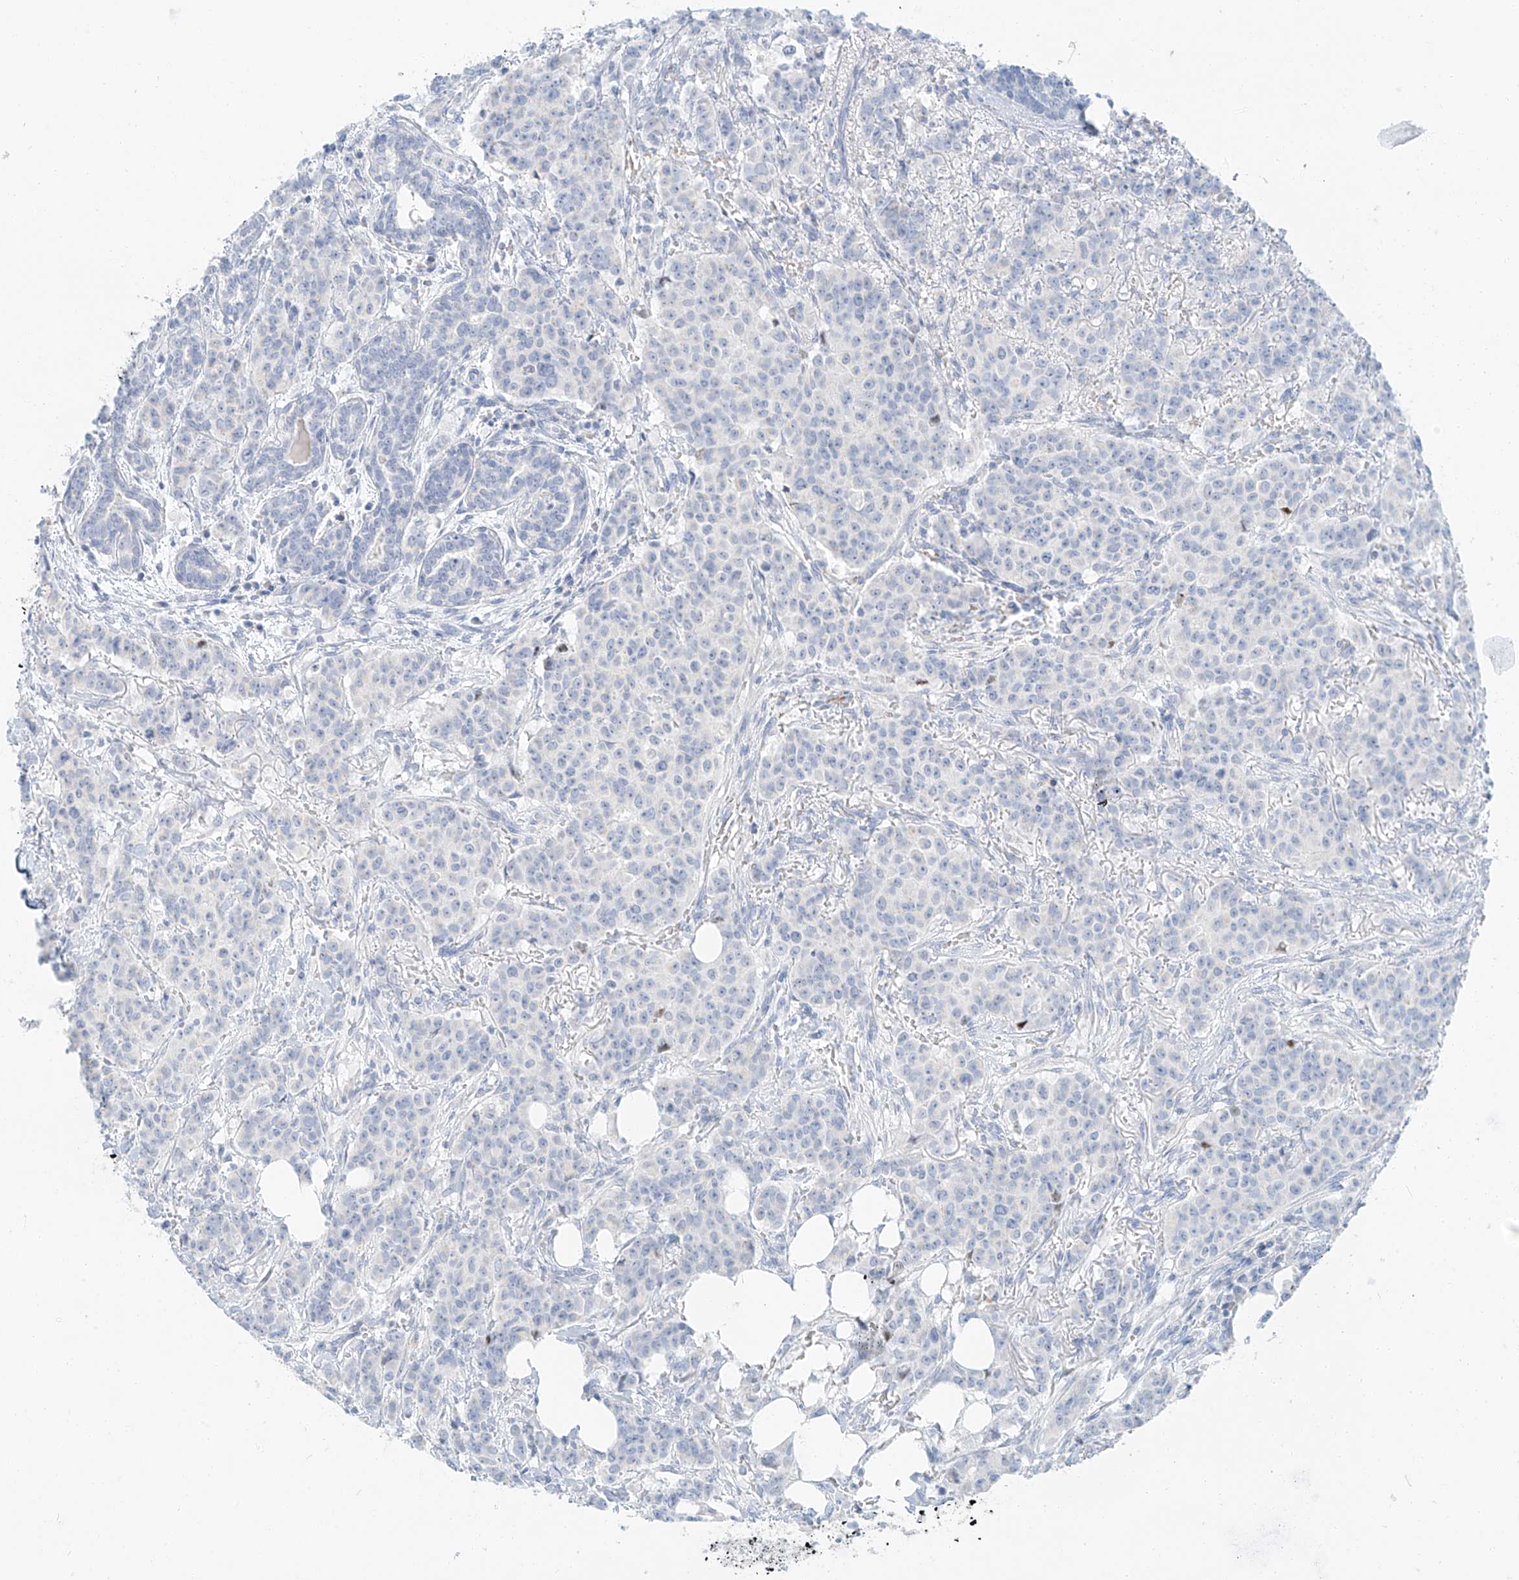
{"staining": {"intensity": "negative", "quantity": "none", "location": "none"}, "tissue": "breast cancer", "cell_type": "Tumor cells", "image_type": "cancer", "snomed": [{"axis": "morphology", "description": "Duct carcinoma"}, {"axis": "topography", "description": "Breast"}], "caption": "Tumor cells show no significant staining in breast intraductal carcinoma.", "gene": "PGC", "patient": {"sex": "female", "age": 40}}